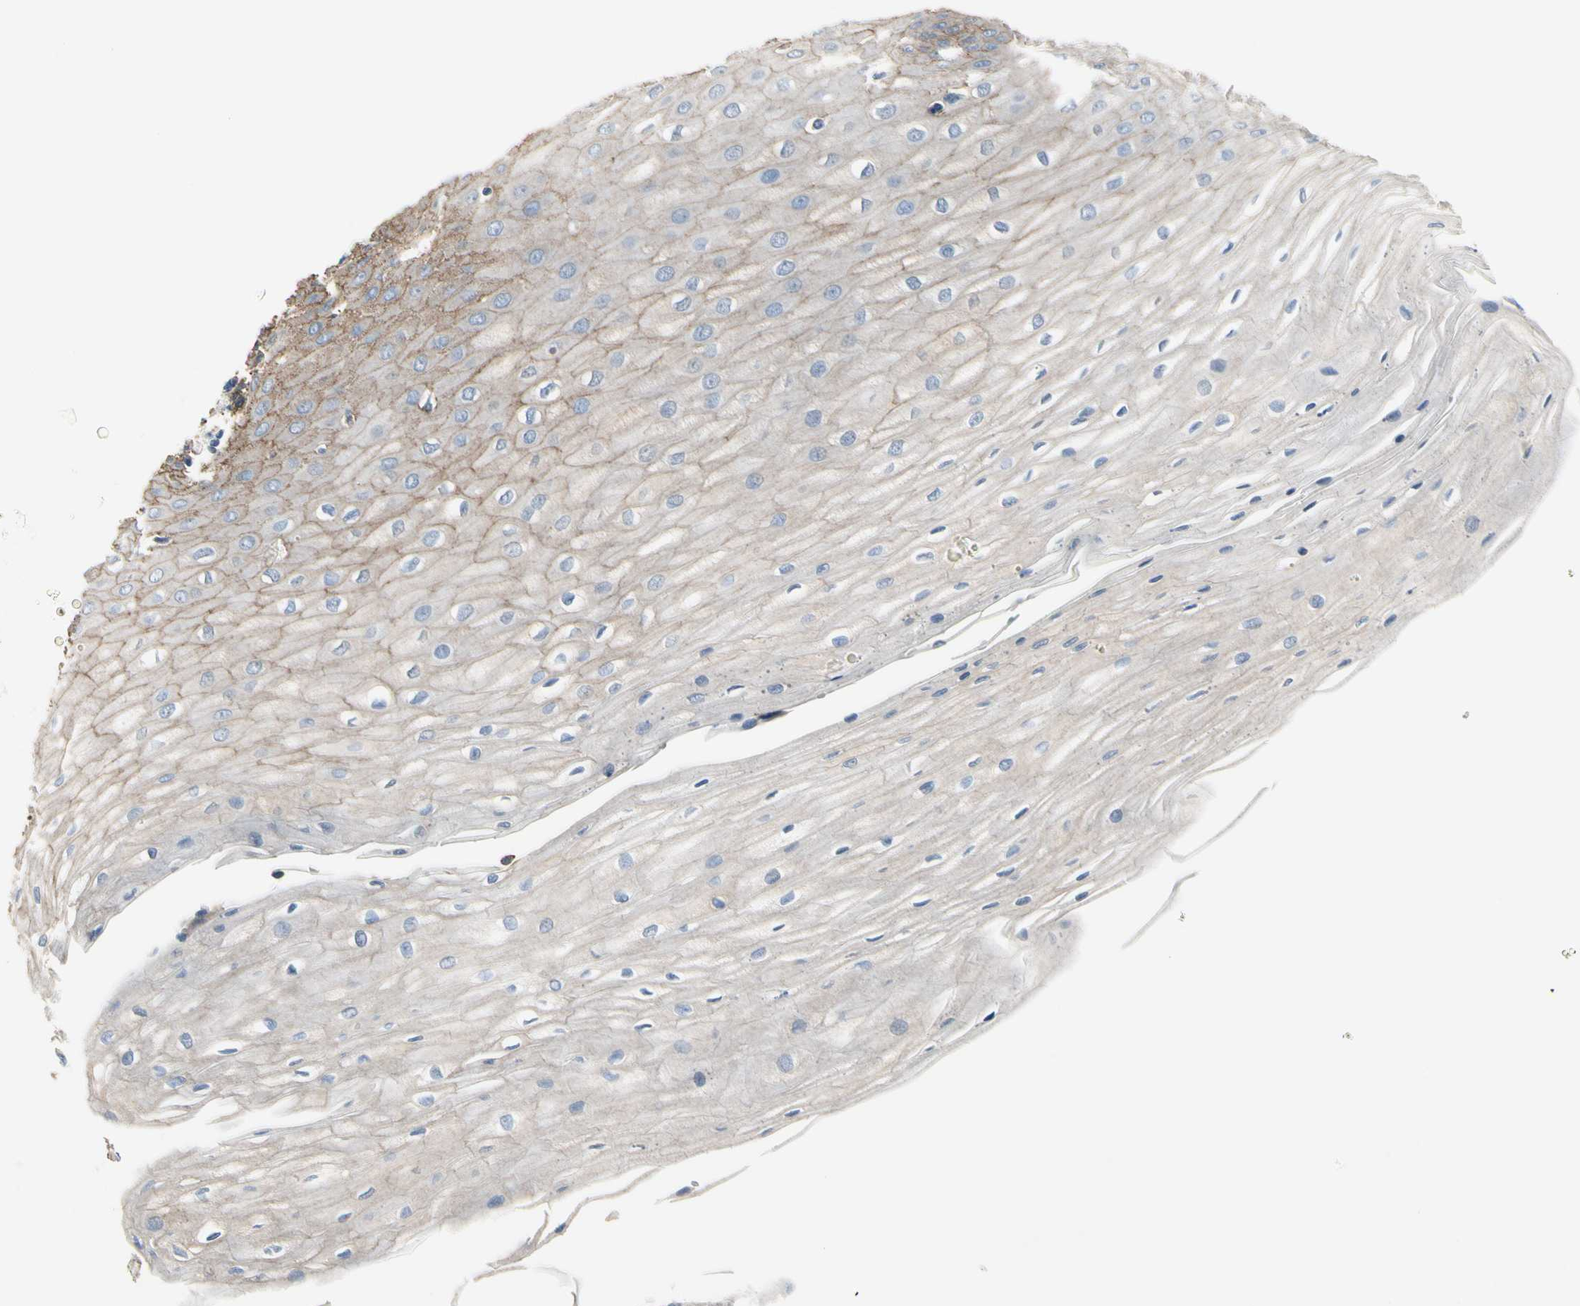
{"staining": {"intensity": "weak", "quantity": "25%-75%", "location": "cytoplasmic/membranous"}, "tissue": "esophagus", "cell_type": "Squamous epithelial cells", "image_type": "normal", "snomed": [{"axis": "morphology", "description": "Normal tissue, NOS"}, {"axis": "morphology", "description": "Squamous cell carcinoma, NOS"}, {"axis": "topography", "description": "Esophagus"}], "caption": "Immunohistochemistry (DAB (3,3'-diaminobenzidine)) staining of unremarkable esophagus reveals weak cytoplasmic/membranous protein positivity in approximately 25%-75% of squamous epithelial cells. The protein of interest is stained brown, and the nuclei are stained in blue (DAB IHC with brightfield microscopy, high magnification).", "gene": "LGR6", "patient": {"sex": "male", "age": 65}}